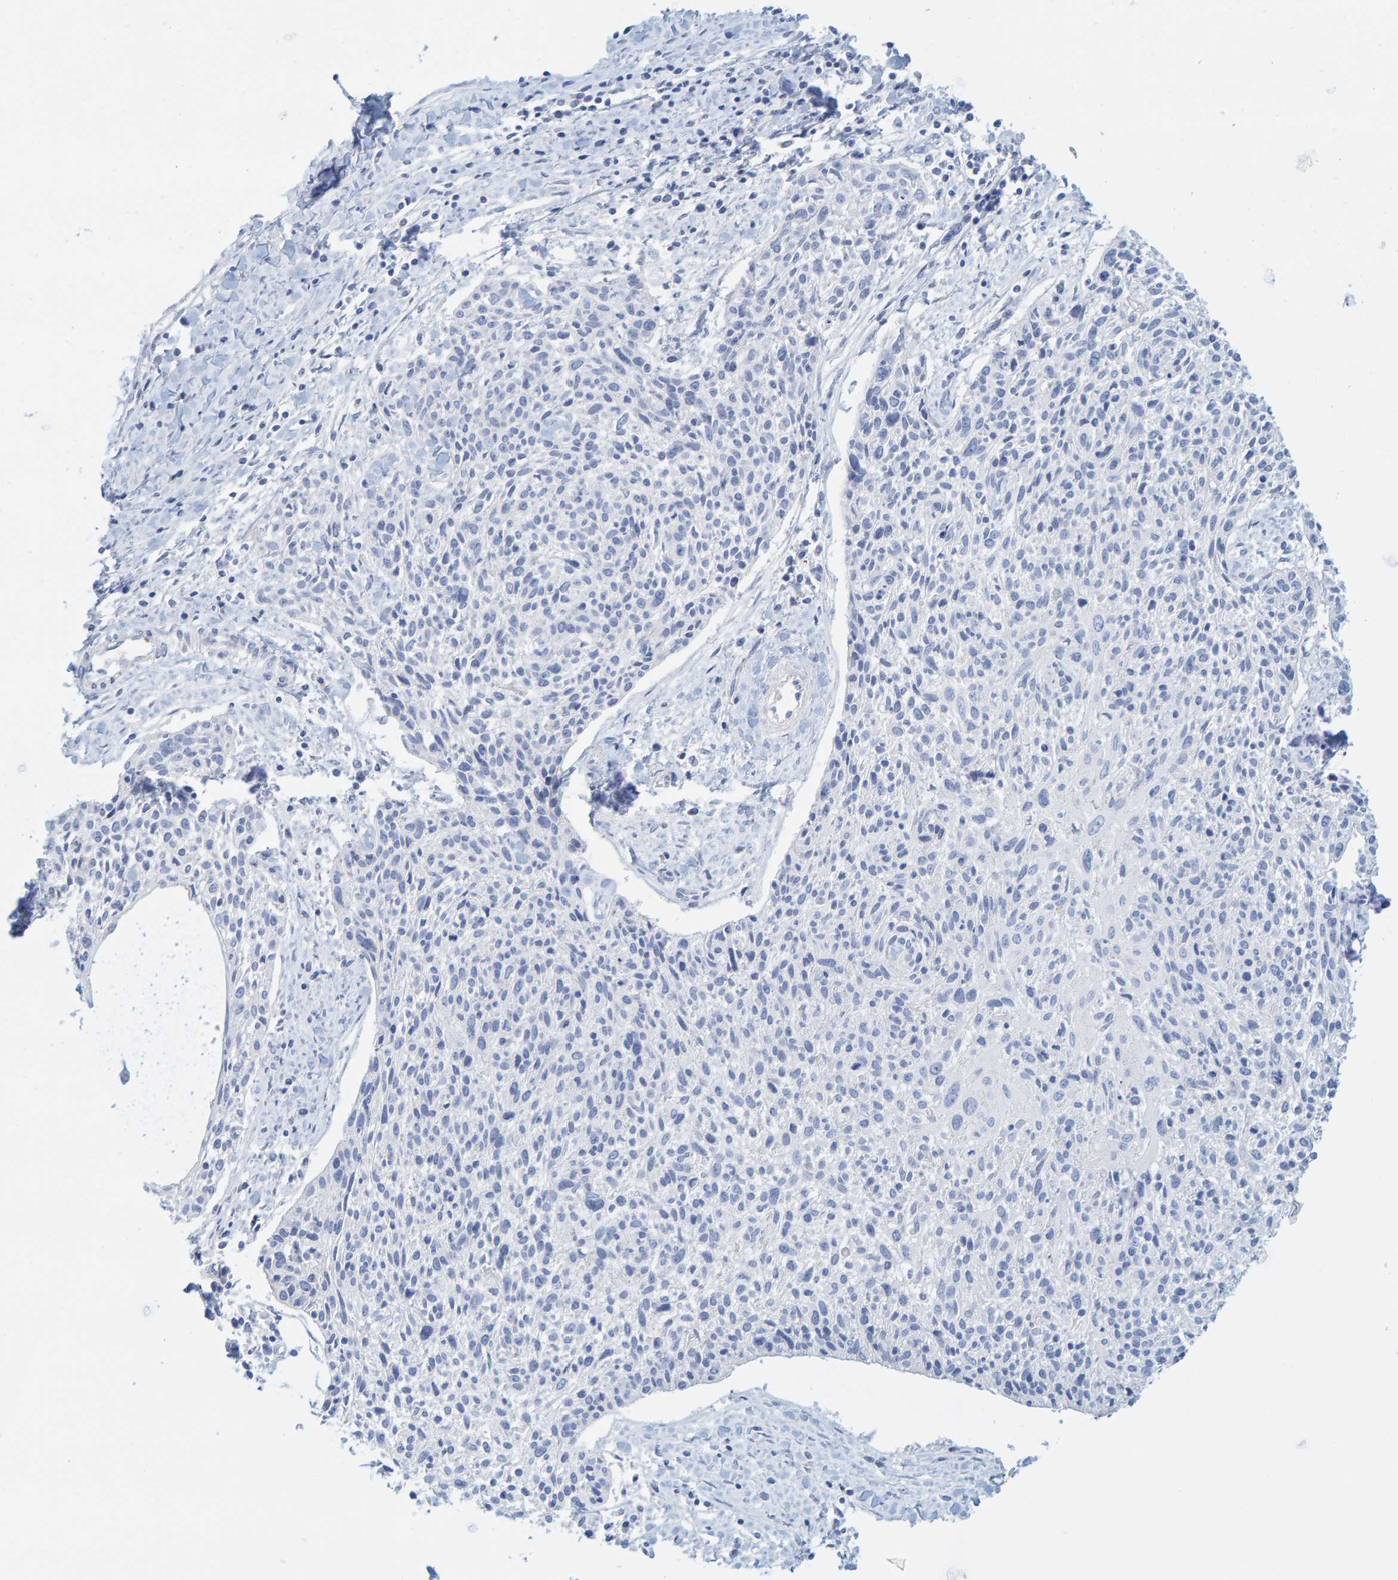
{"staining": {"intensity": "negative", "quantity": "none", "location": "none"}, "tissue": "cervical cancer", "cell_type": "Tumor cells", "image_type": "cancer", "snomed": [{"axis": "morphology", "description": "Squamous cell carcinoma, NOS"}, {"axis": "topography", "description": "Cervix"}], "caption": "This is an IHC micrograph of cervical squamous cell carcinoma. There is no staining in tumor cells.", "gene": "KLHL11", "patient": {"sex": "female", "age": 51}}